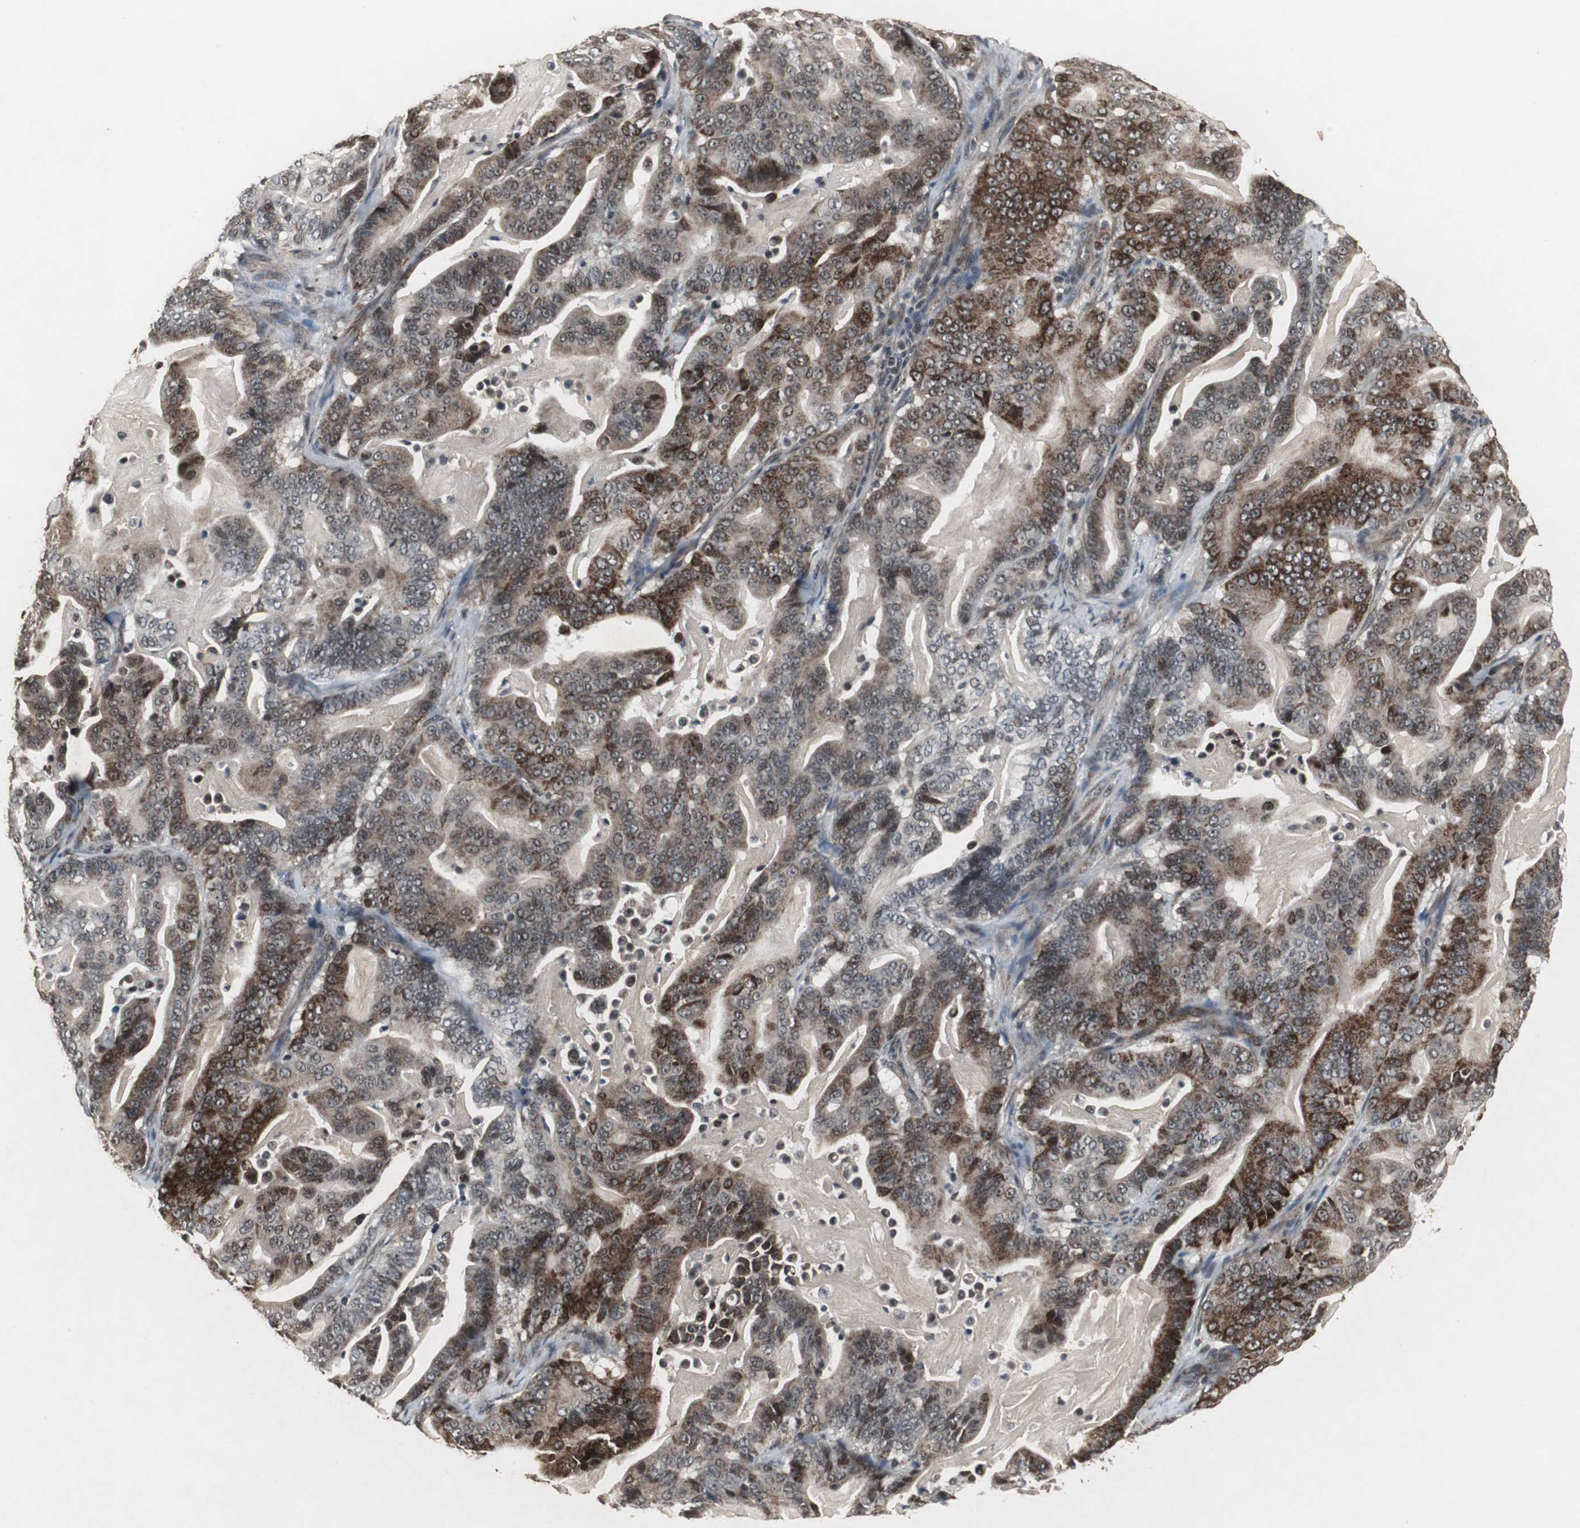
{"staining": {"intensity": "strong", "quantity": ">75%", "location": "cytoplasmic/membranous"}, "tissue": "pancreatic cancer", "cell_type": "Tumor cells", "image_type": "cancer", "snomed": [{"axis": "morphology", "description": "Adenocarcinoma, NOS"}, {"axis": "topography", "description": "Pancreas"}], "caption": "Immunohistochemical staining of human pancreatic cancer (adenocarcinoma) demonstrates strong cytoplasmic/membranous protein expression in about >75% of tumor cells.", "gene": "MRPL40", "patient": {"sex": "male", "age": 63}}